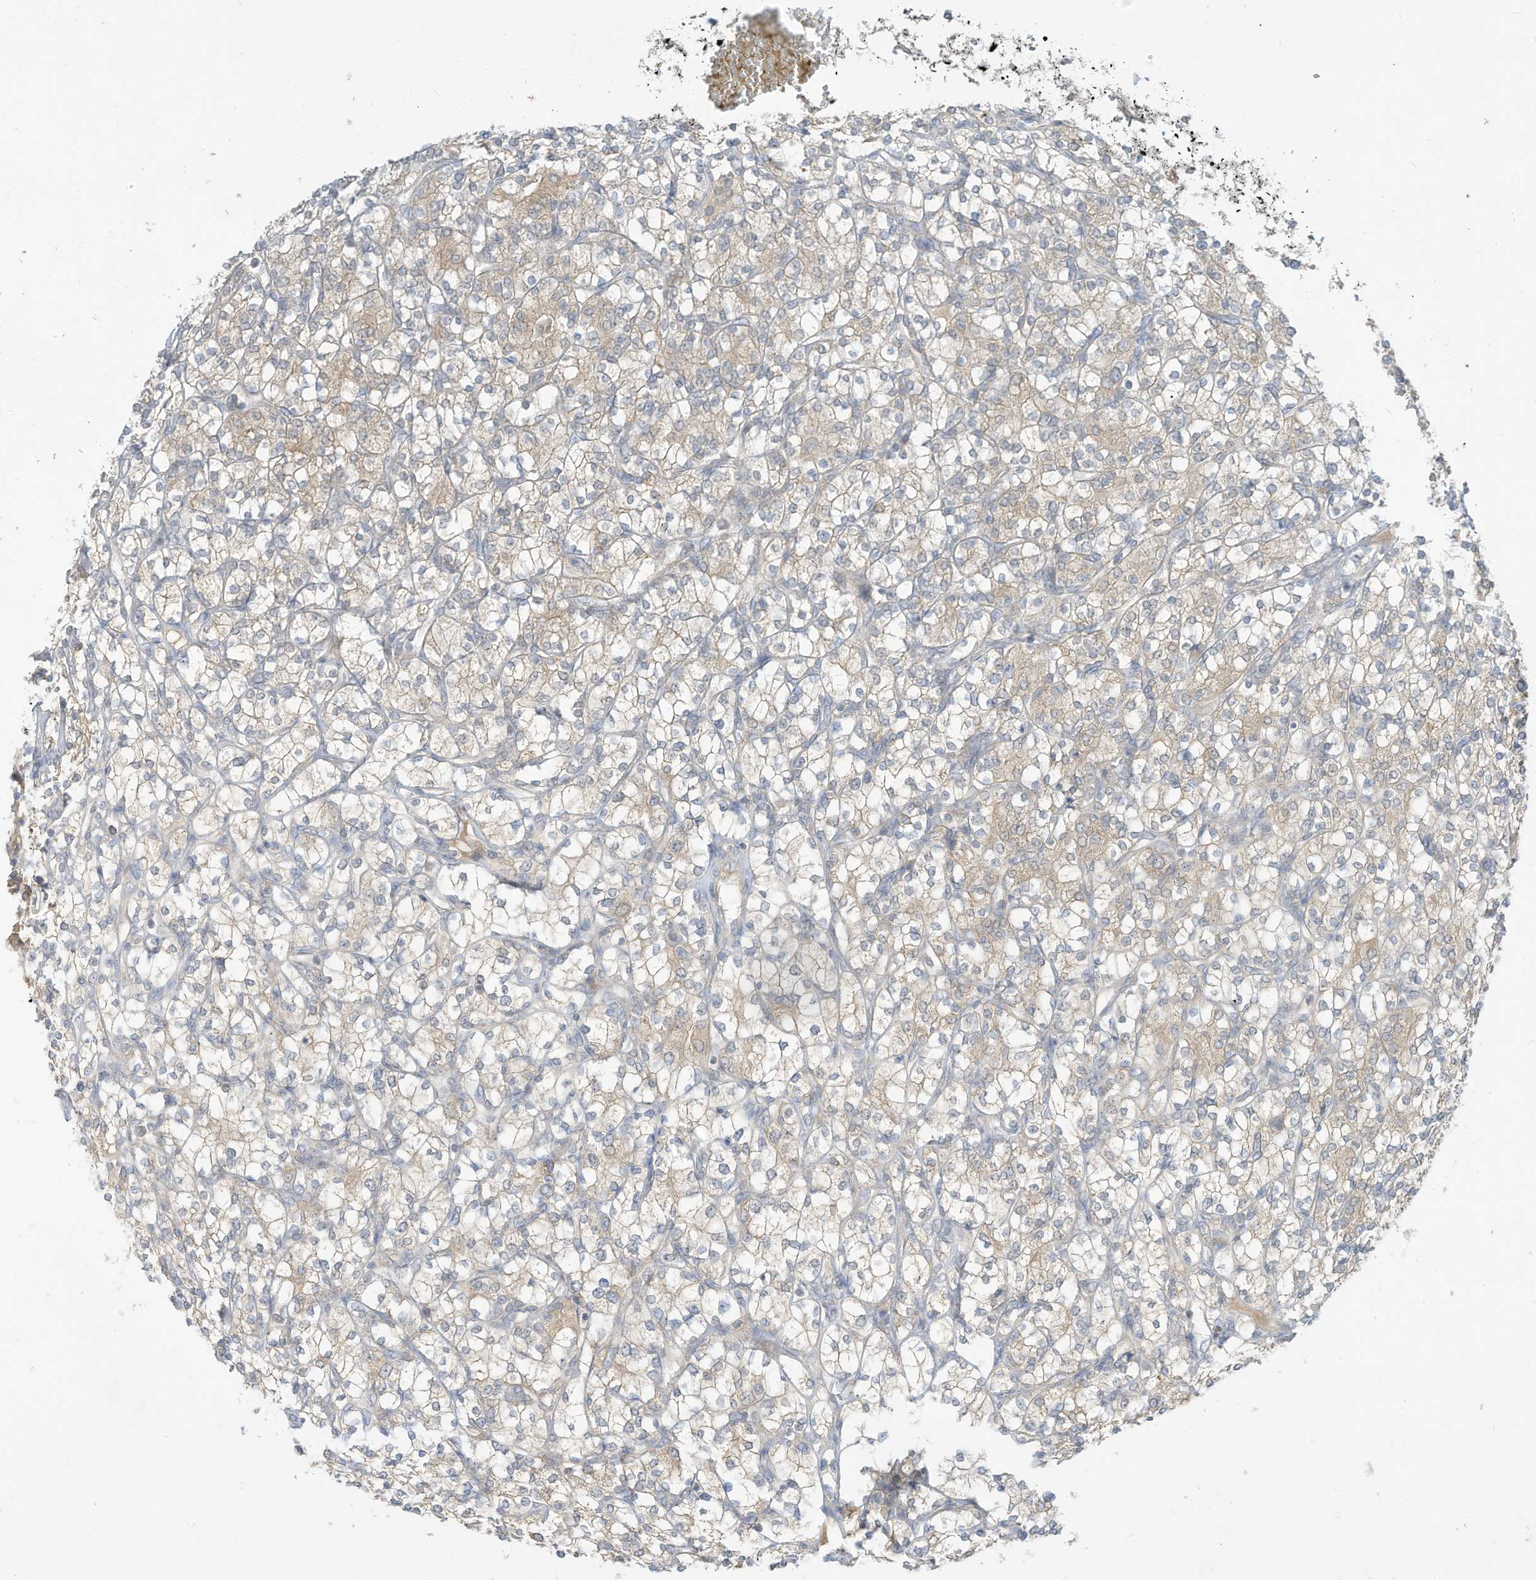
{"staining": {"intensity": "moderate", "quantity": "<25%", "location": "cytoplasmic/membranous"}, "tissue": "renal cancer", "cell_type": "Tumor cells", "image_type": "cancer", "snomed": [{"axis": "morphology", "description": "Adenocarcinoma, NOS"}, {"axis": "topography", "description": "Kidney"}], "caption": "This histopathology image displays immunohistochemistry (IHC) staining of human adenocarcinoma (renal), with low moderate cytoplasmic/membranous expression in about <25% of tumor cells.", "gene": "LRRN2", "patient": {"sex": "male", "age": 77}}